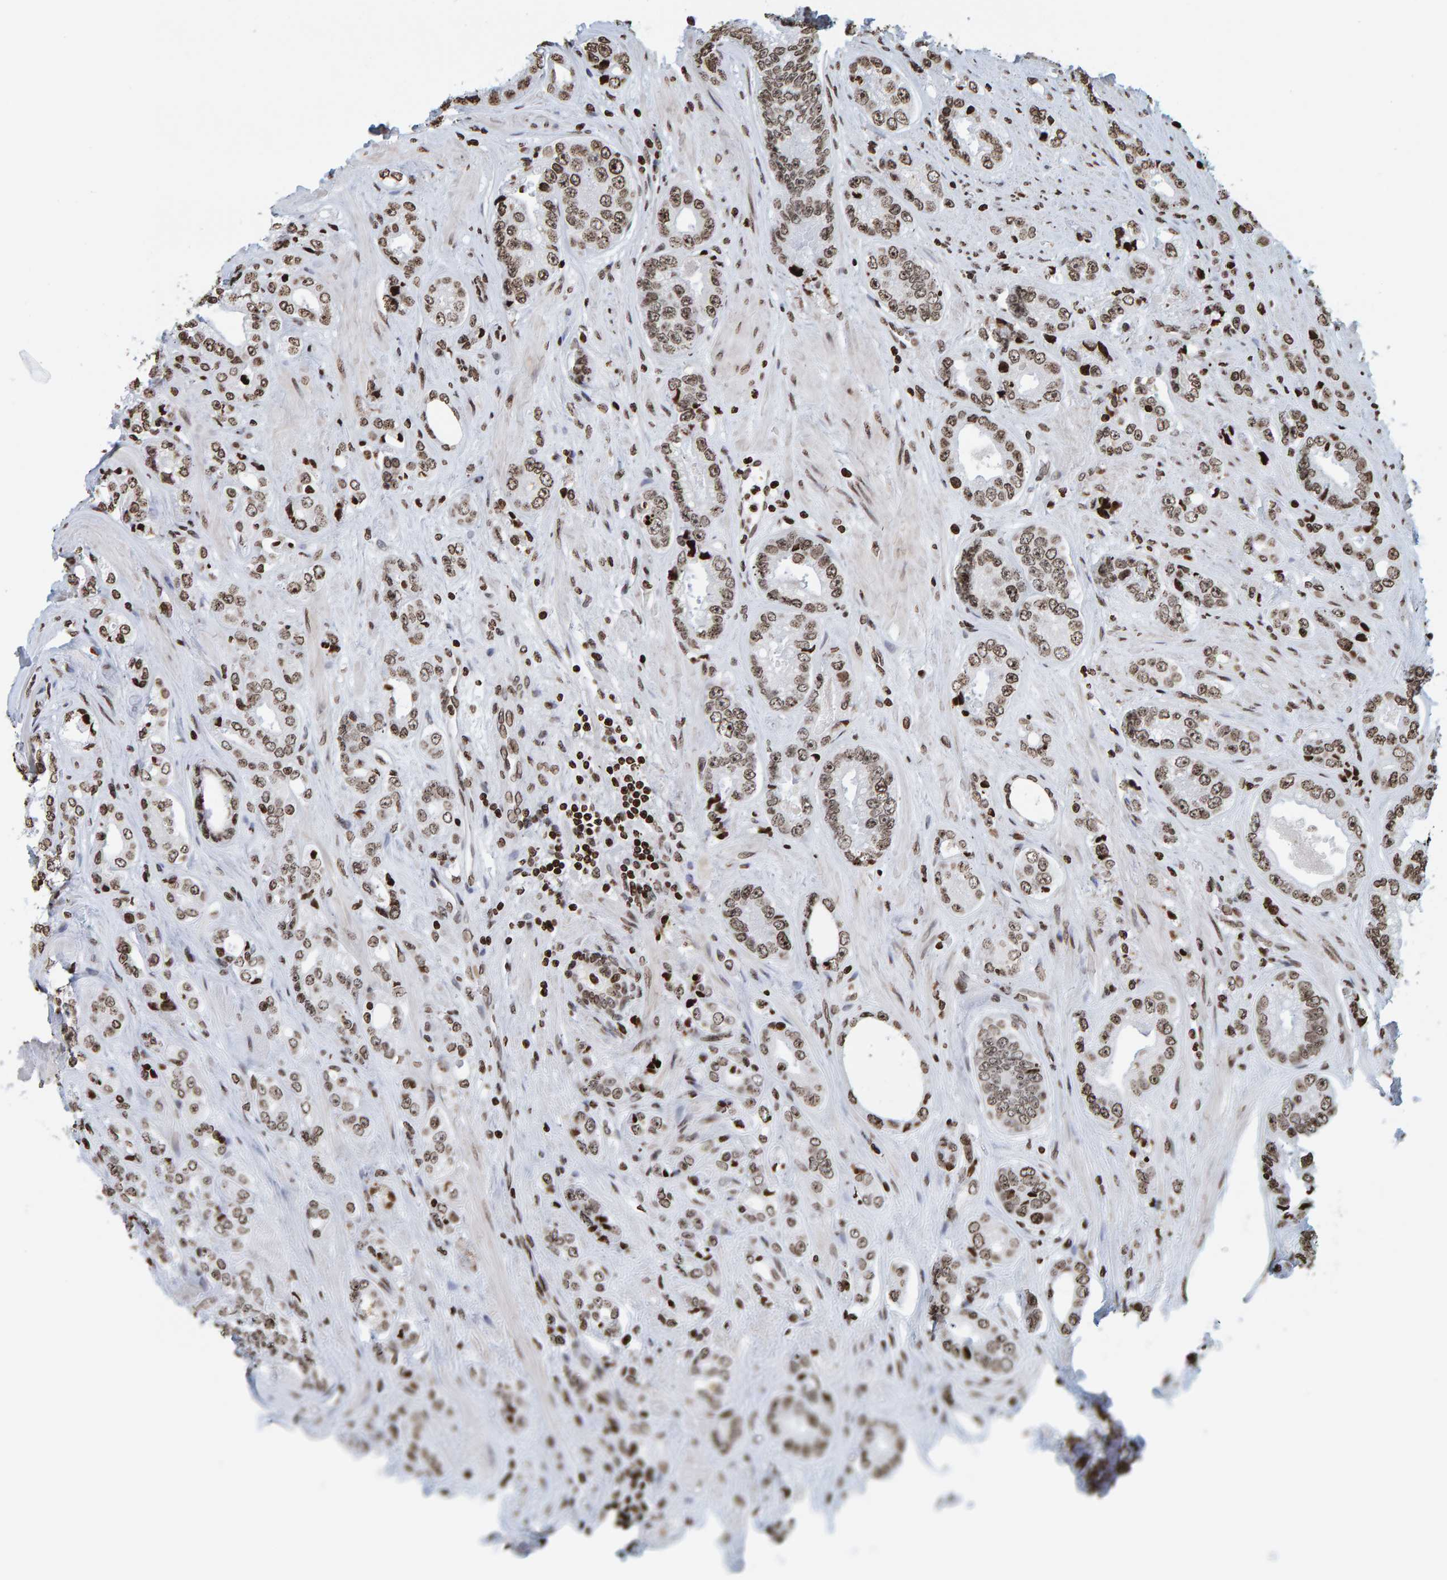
{"staining": {"intensity": "moderate", "quantity": ">75%", "location": "nuclear"}, "tissue": "prostate cancer", "cell_type": "Tumor cells", "image_type": "cancer", "snomed": [{"axis": "morphology", "description": "Adenocarcinoma, High grade"}, {"axis": "topography", "description": "Prostate"}], "caption": "A micrograph showing moderate nuclear positivity in approximately >75% of tumor cells in prostate cancer, as visualized by brown immunohistochemical staining.", "gene": "BRF2", "patient": {"sex": "male", "age": 61}}